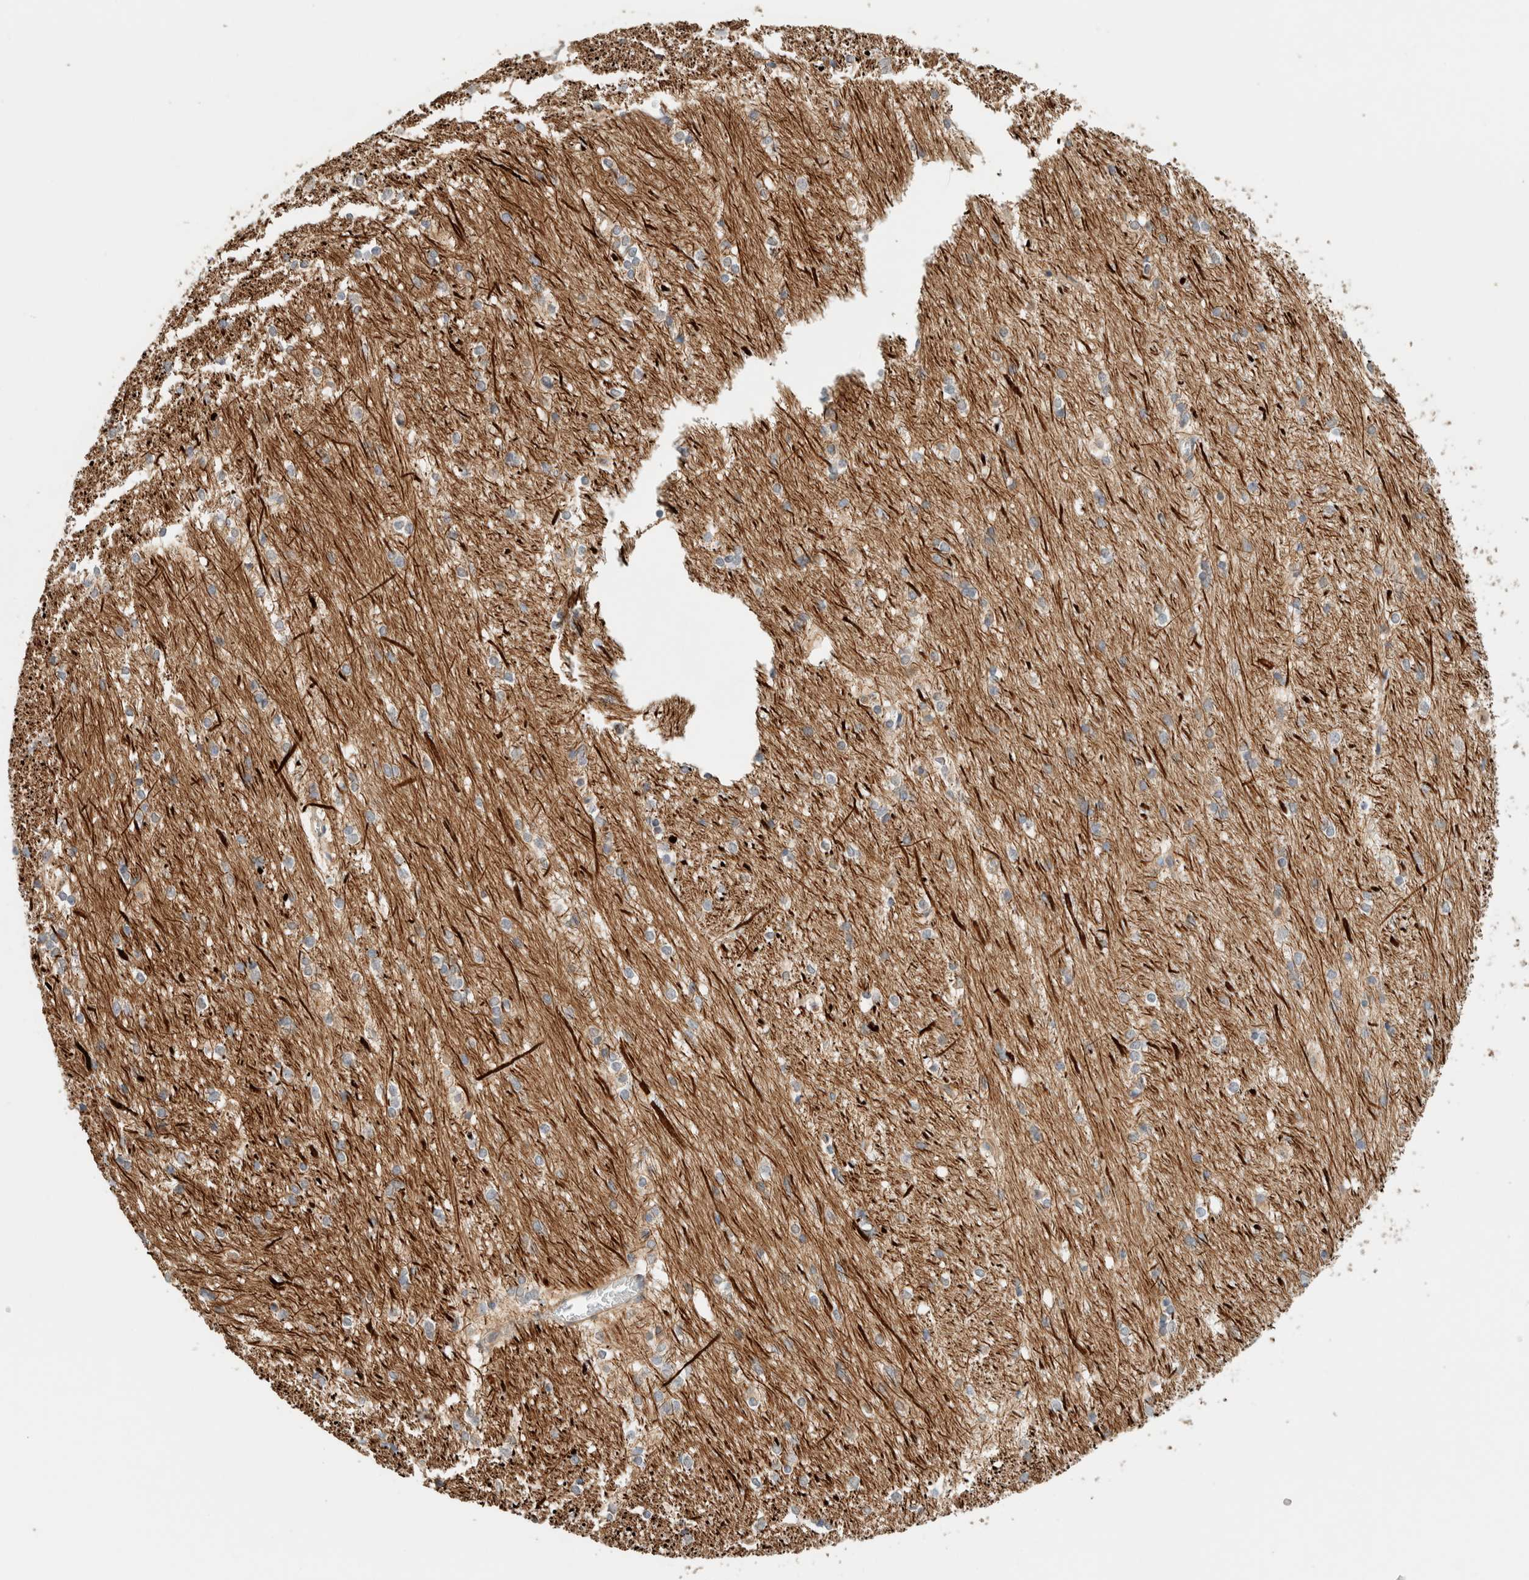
{"staining": {"intensity": "weak", "quantity": "25%-75%", "location": "cytoplasmic/membranous"}, "tissue": "caudate", "cell_type": "Glial cells", "image_type": "normal", "snomed": [{"axis": "morphology", "description": "Normal tissue, NOS"}, {"axis": "topography", "description": "Lateral ventricle wall"}], "caption": "Protein expression analysis of normal human caudate reveals weak cytoplasmic/membranous staining in approximately 25%-75% of glial cells.", "gene": "B3GNTL1", "patient": {"sex": "female", "age": 19}}